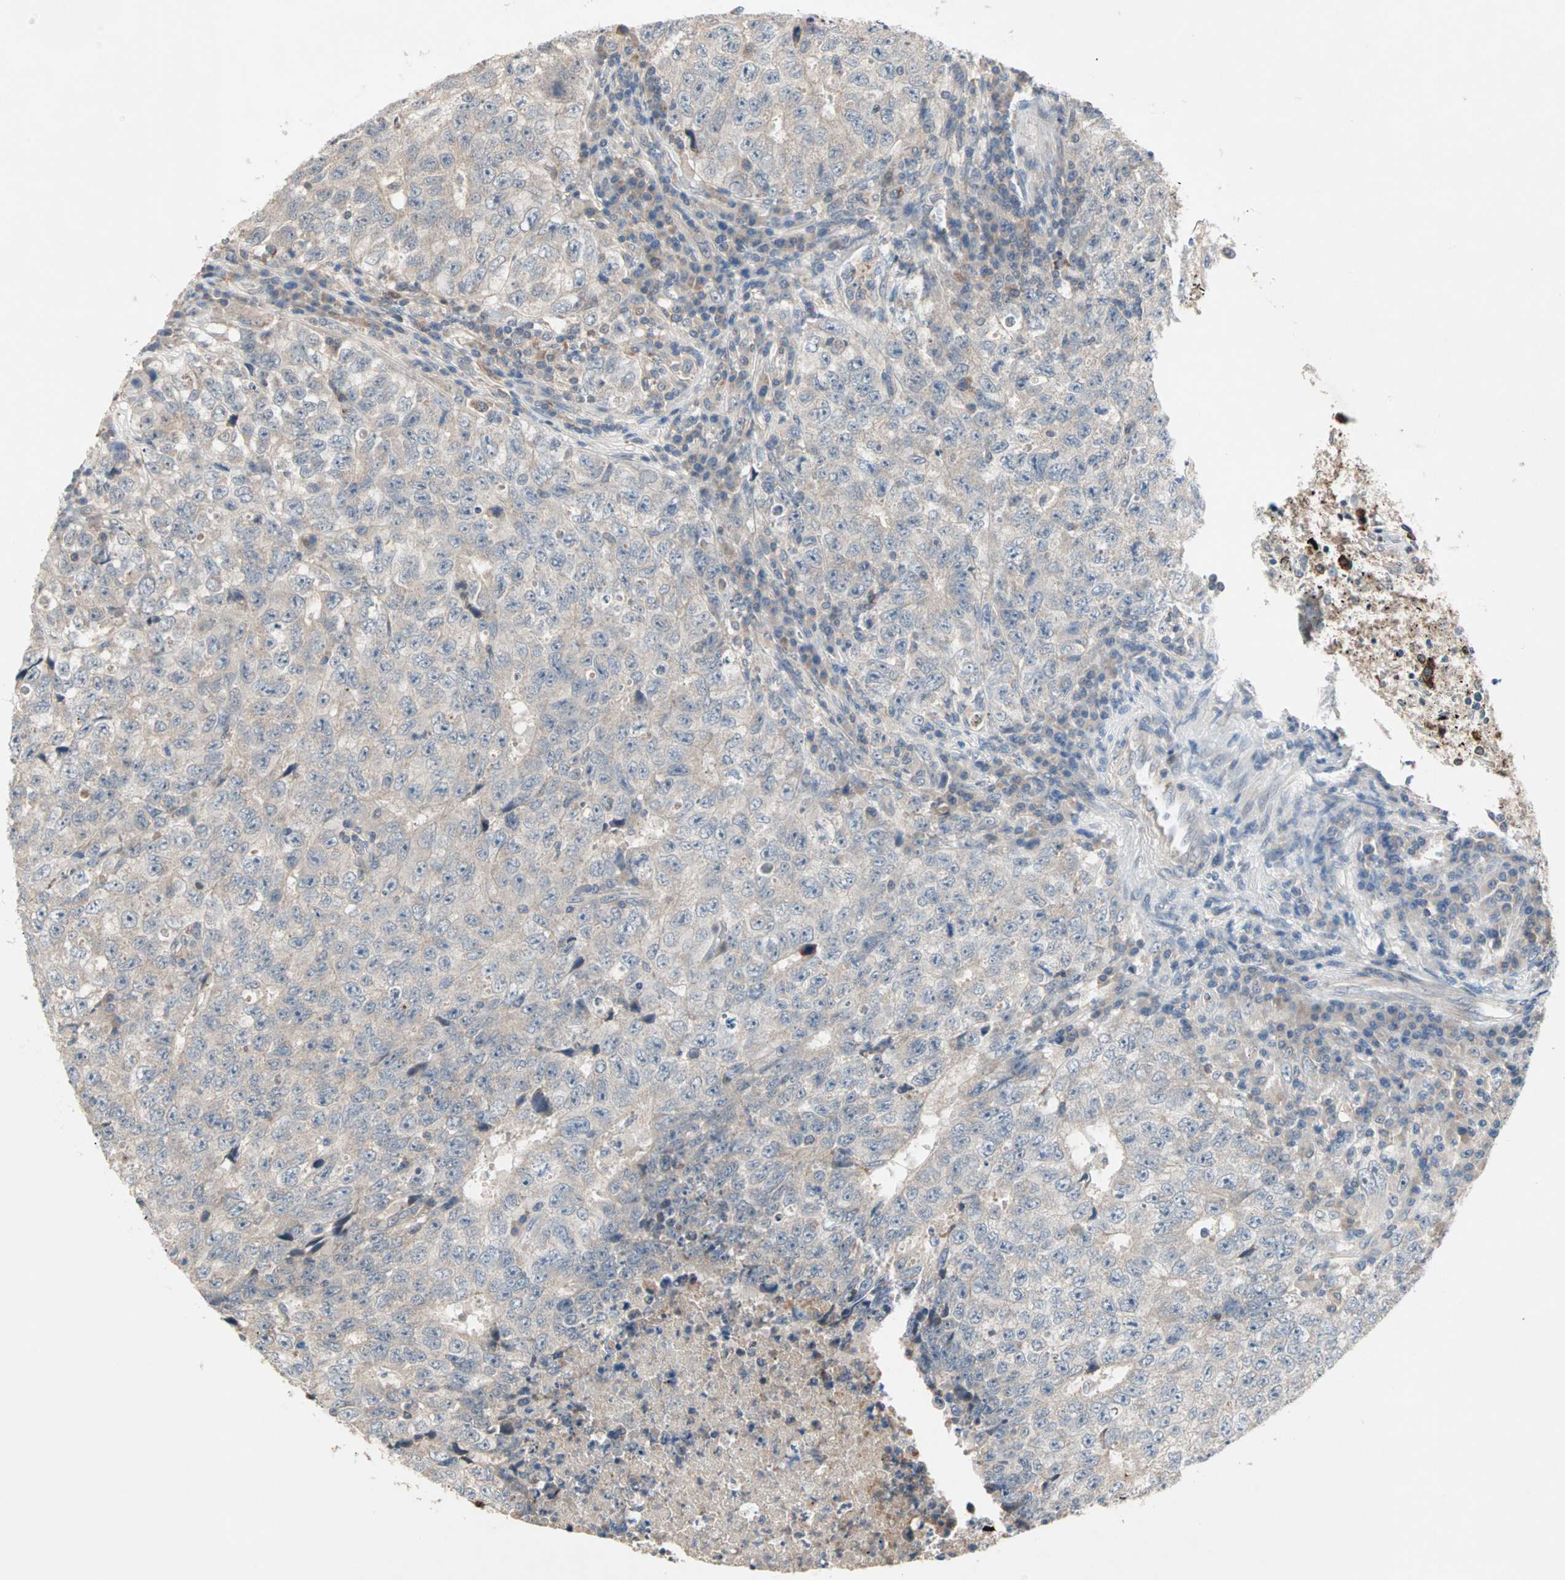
{"staining": {"intensity": "negative", "quantity": "none", "location": "none"}, "tissue": "testis cancer", "cell_type": "Tumor cells", "image_type": "cancer", "snomed": [{"axis": "morphology", "description": "Necrosis, NOS"}, {"axis": "morphology", "description": "Carcinoma, Embryonal, NOS"}, {"axis": "topography", "description": "Testis"}], "caption": "This is an IHC photomicrograph of testis cancer (embryonal carcinoma). There is no positivity in tumor cells.", "gene": "PROS1", "patient": {"sex": "male", "age": 19}}